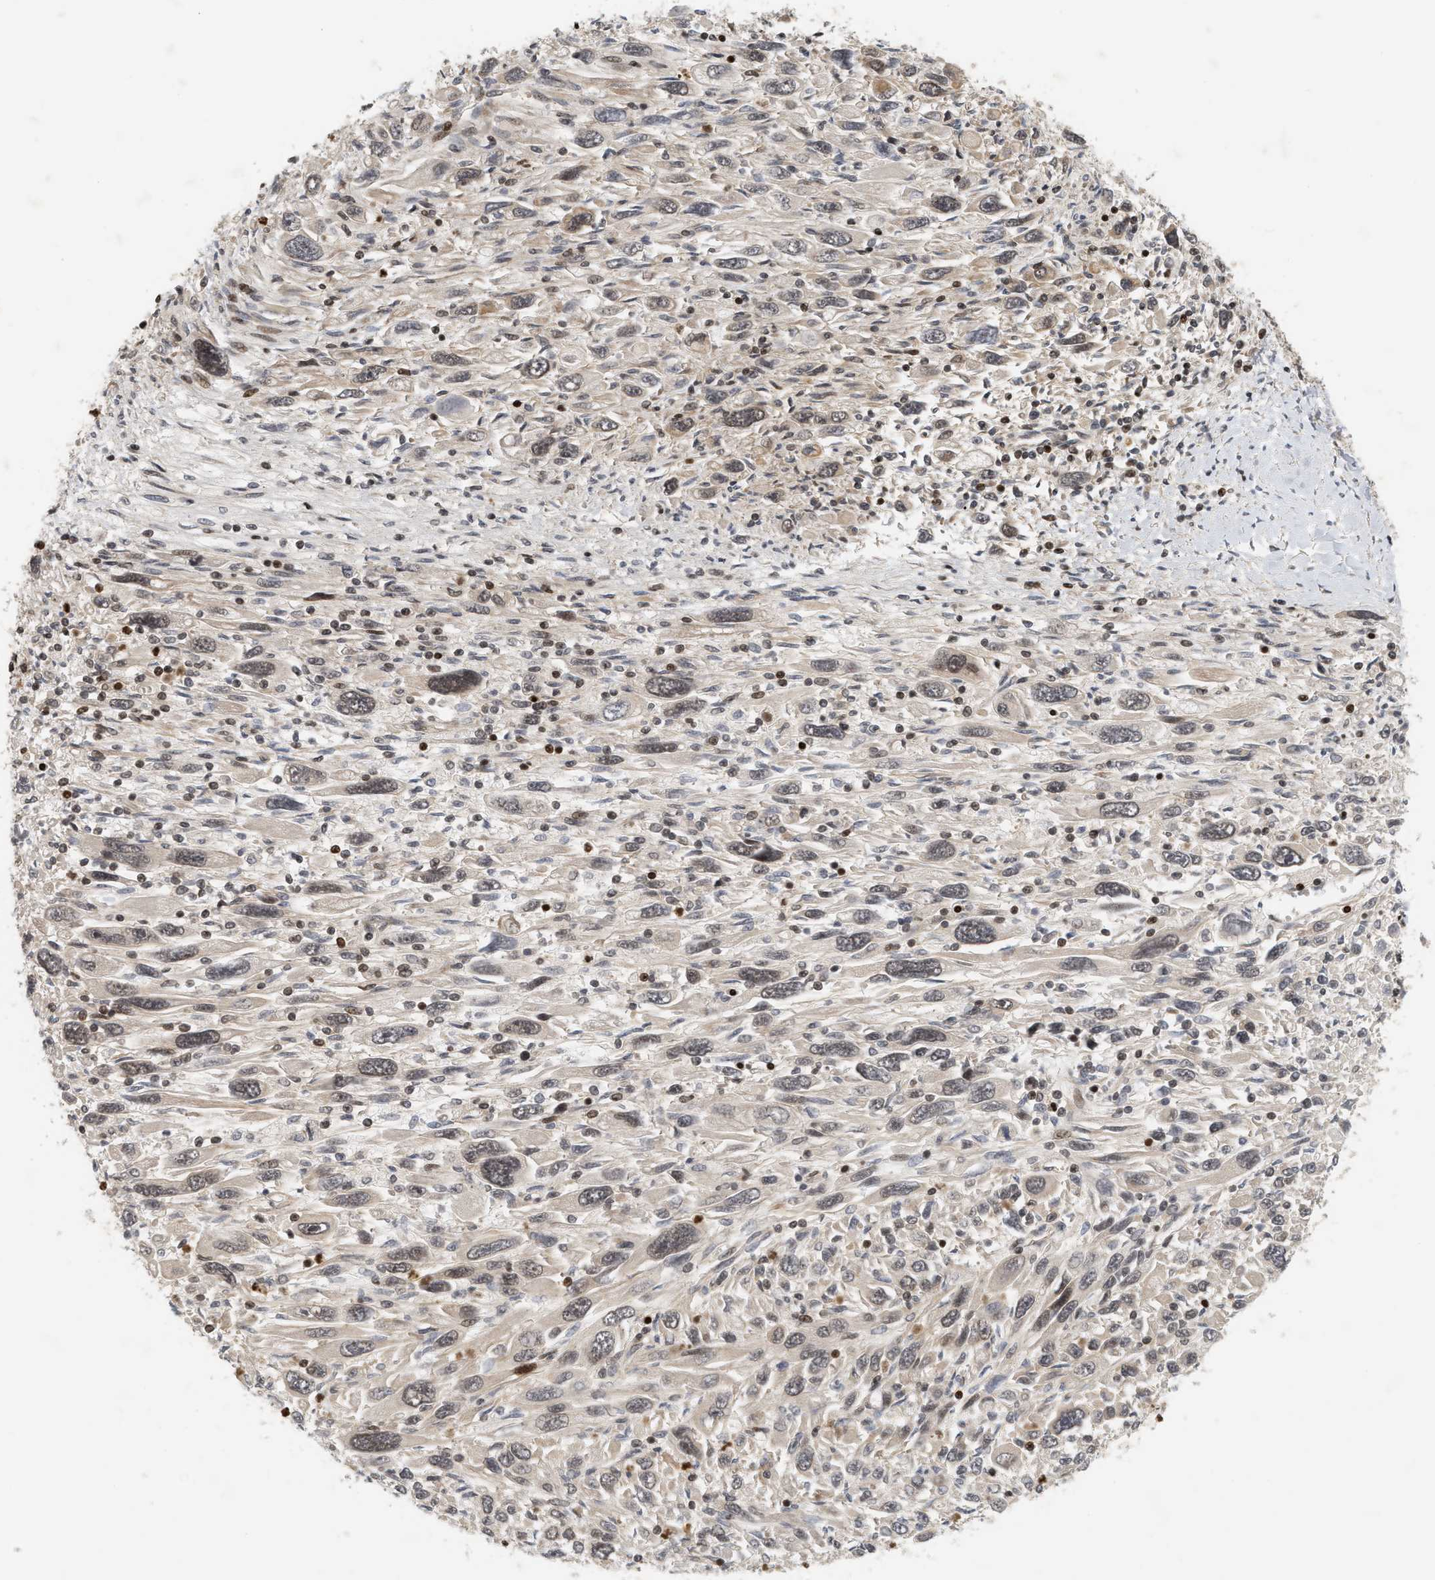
{"staining": {"intensity": "weak", "quantity": ">75%", "location": "nuclear"}, "tissue": "melanoma", "cell_type": "Tumor cells", "image_type": "cancer", "snomed": [{"axis": "morphology", "description": "Malignant melanoma, Metastatic site"}, {"axis": "topography", "description": "Skin"}], "caption": "The image exhibits immunohistochemical staining of malignant melanoma (metastatic site). There is weak nuclear positivity is seen in approximately >75% of tumor cells.", "gene": "NFE2L2", "patient": {"sex": "female", "age": 56}}